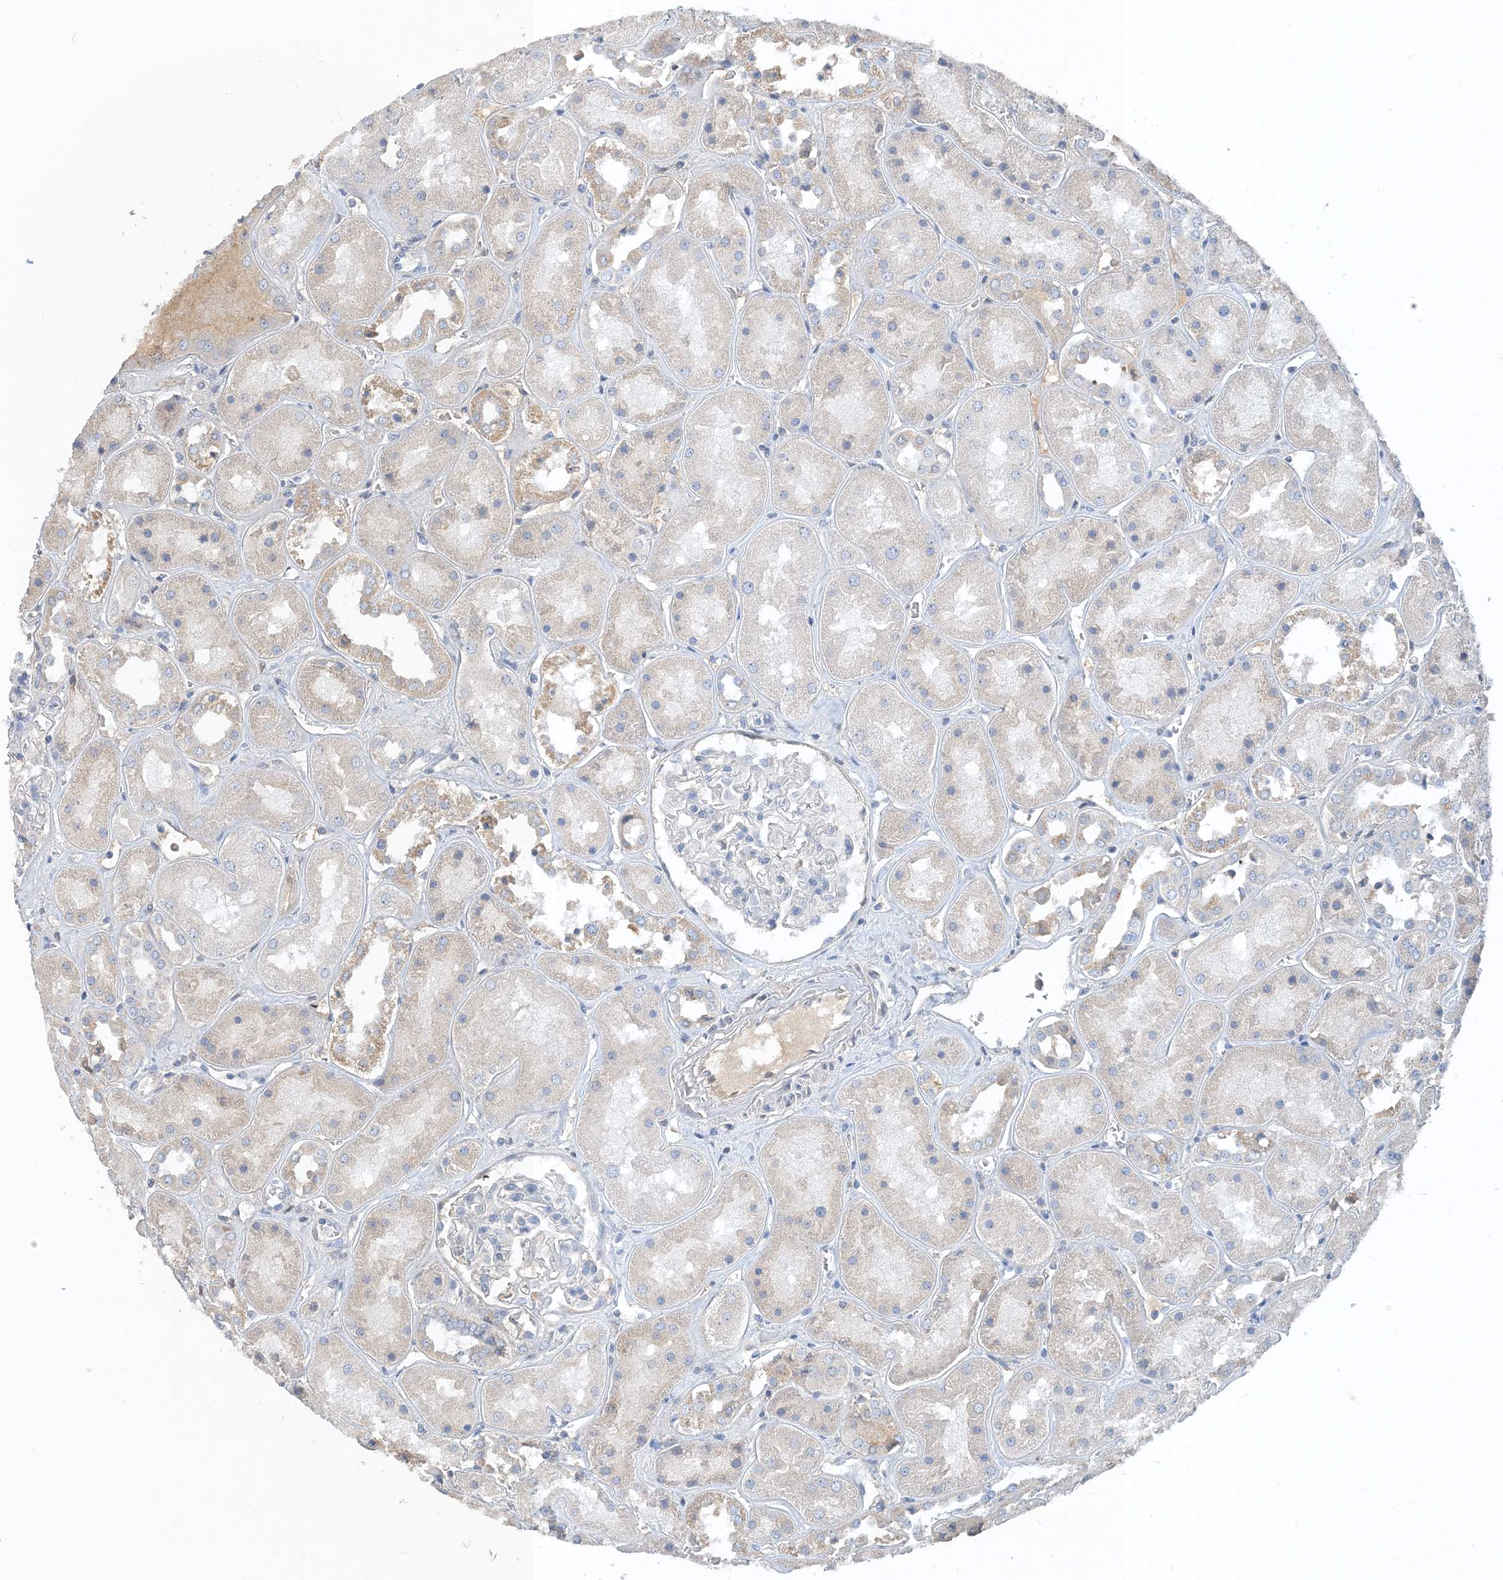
{"staining": {"intensity": "negative", "quantity": "none", "location": "none"}, "tissue": "kidney", "cell_type": "Cells in glomeruli", "image_type": "normal", "snomed": [{"axis": "morphology", "description": "Normal tissue, NOS"}, {"axis": "topography", "description": "Kidney"}], "caption": "DAB (3,3'-diaminobenzidine) immunohistochemical staining of unremarkable kidney displays no significant staining in cells in glomeruli. The staining was performed using DAB (3,3'-diaminobenzidine) to visualize the protein expression in brown, while the nuclei were stained in blue with hematoxylin (Magnification: 20x).", "gene": "CTRL", "patient": {"sex": "male", "age": 70}}